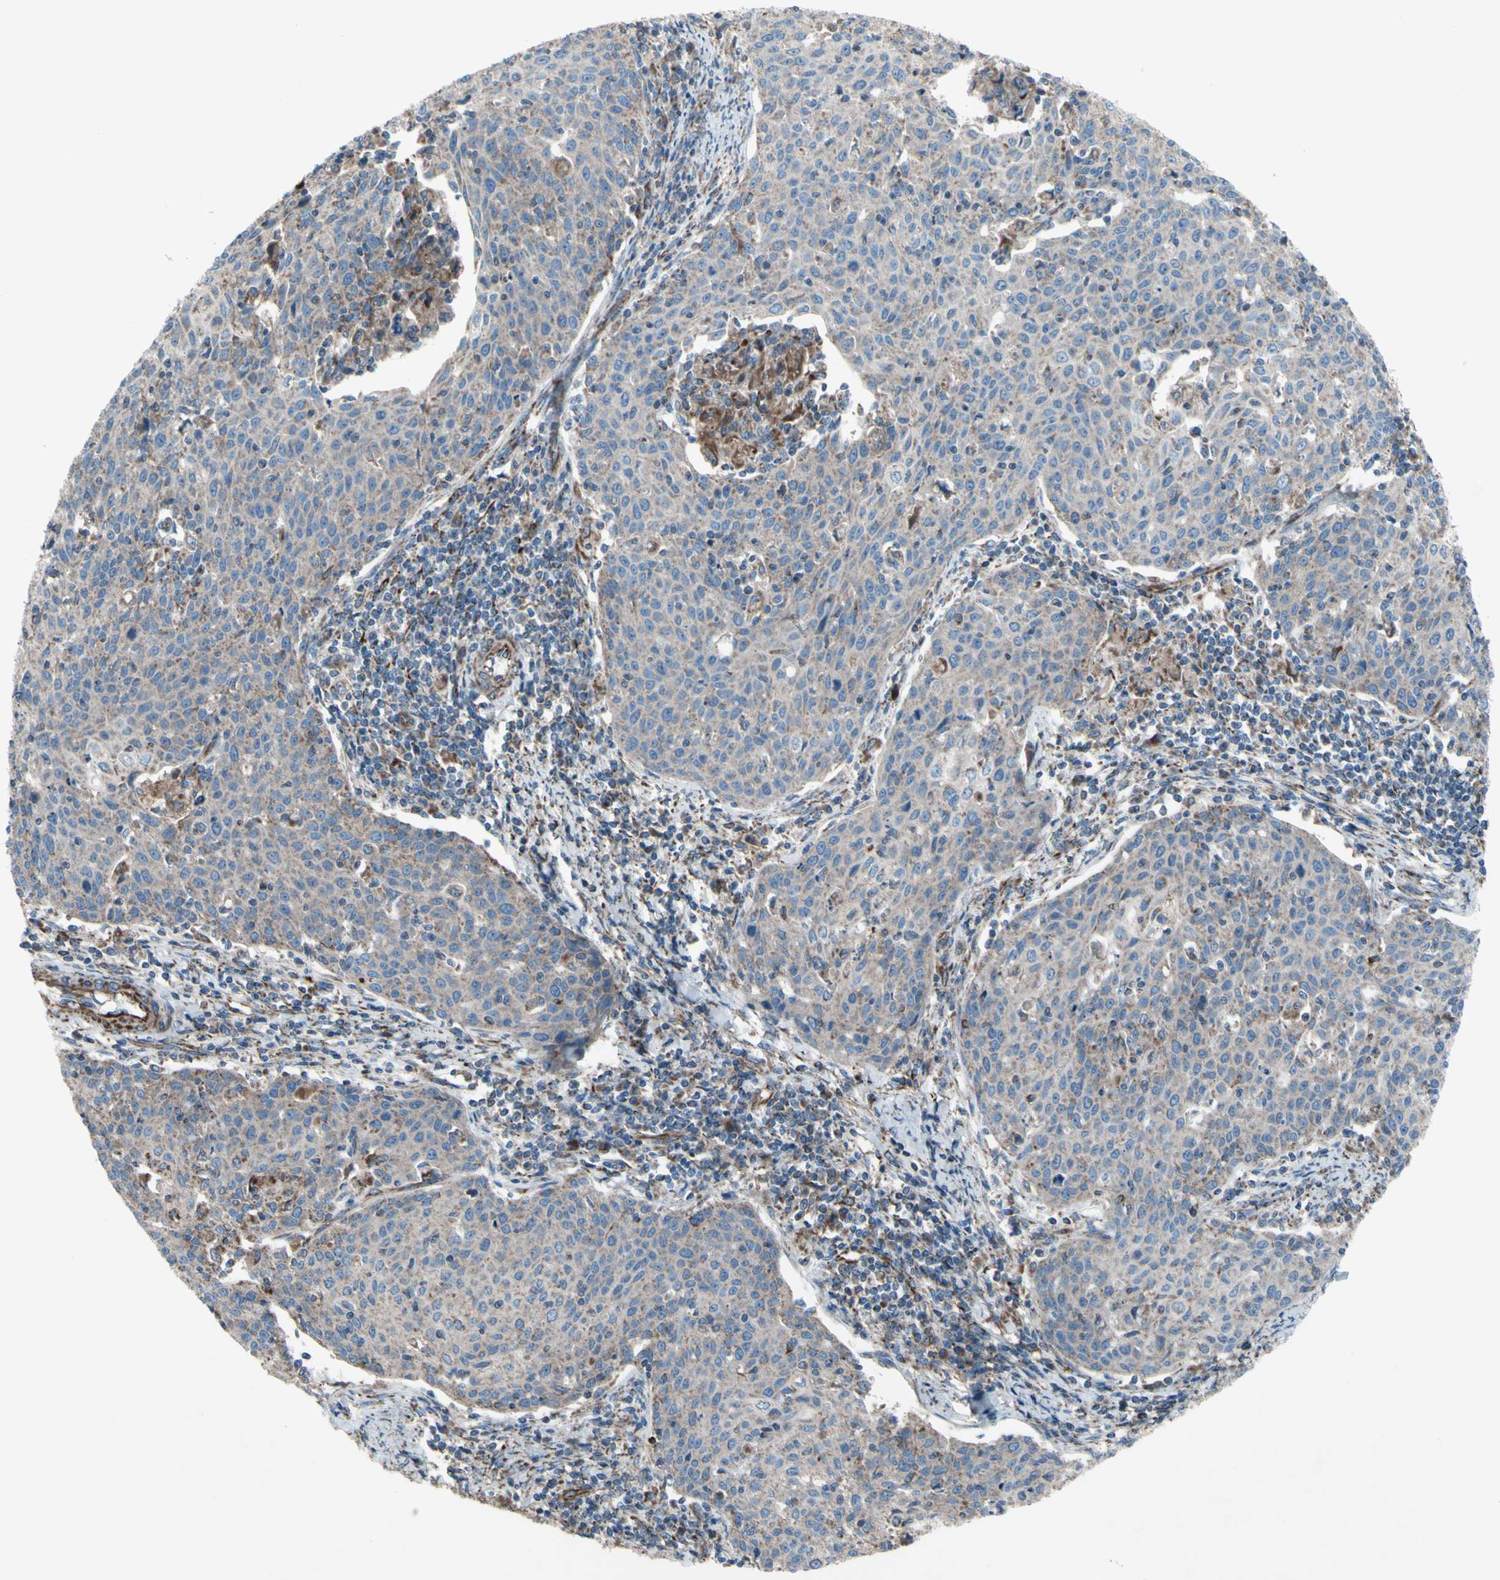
{"staining": {"intensity": "weak", "quantity": ">75%", "location": "cytoplasmic/membranous"}, "tissue": "cervical cancer", "cell_type": "Tumor cells", "image_type": "cancer", "snomed": [{"axis": "morphology", "description": "Squamous cell carcinoma, NOS"}, {"axis": "topography", "description": "Cervix"}], "caption": "Tumor cells display weak cytoplasmic/membranous expression in about >75% of cells in cervical cancer.", "gene": "EMC7", "patient": {"sex": "female", "age": 38}}